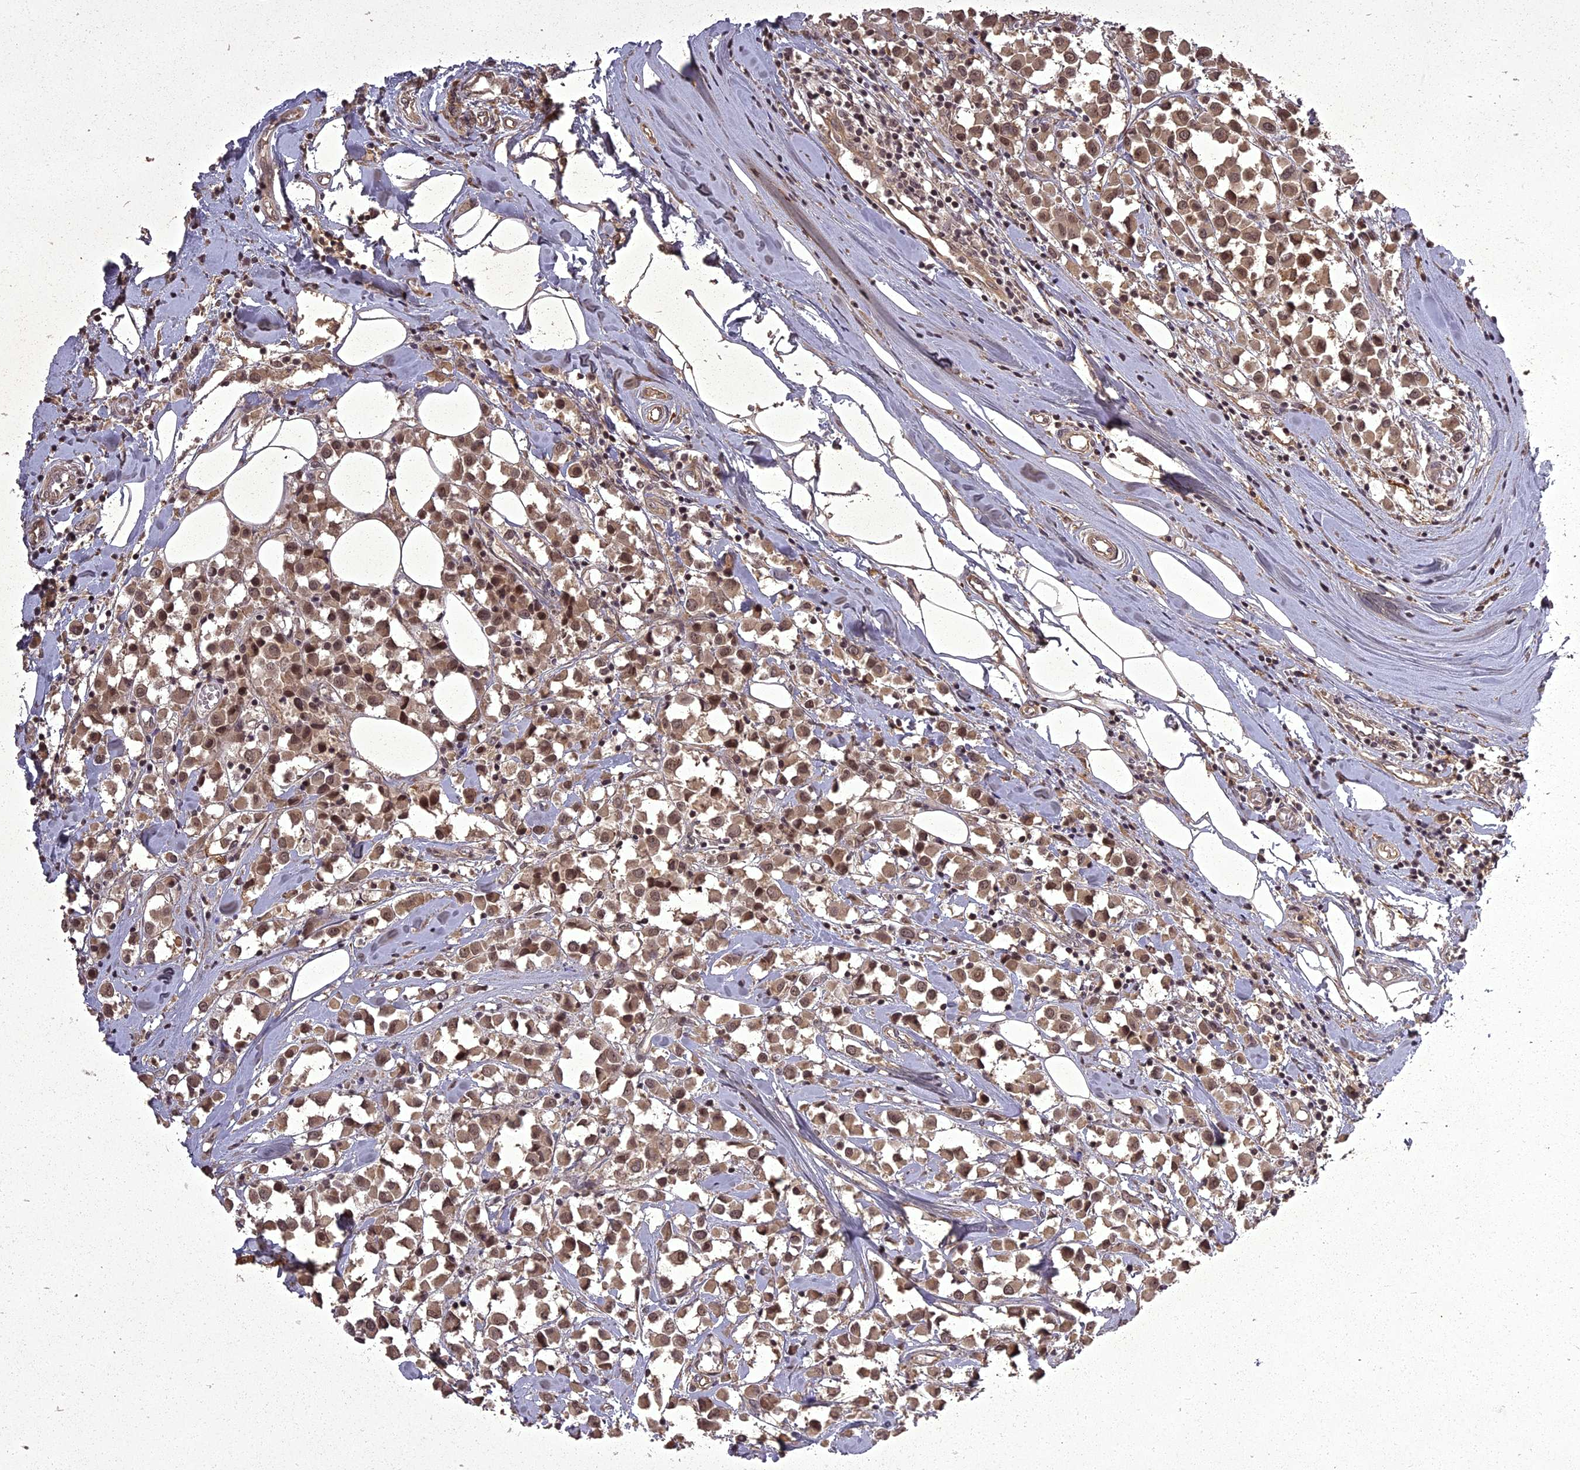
{"staining": {"intensity": "moderate", "quantity": ">75%", "location": "cytoplasmic/membranous,nuclear"}, "tissue": "breast cancer", "cell_type": "Tumor cells", "image_type": "cancer", "snomed": [{"axis": "morphology", "description": "Duct carcinoma"}, {"axis": "topography", "description": "Breast"}], "caption": "Protein expression analysis of breast invasive ductal carcinoma displays moderate cytoplasmic/membranous and nuclear expression in approximately >75% of tumor cells.", "gene": "ING5", "patient": {"sex": "female", "age": 61}}